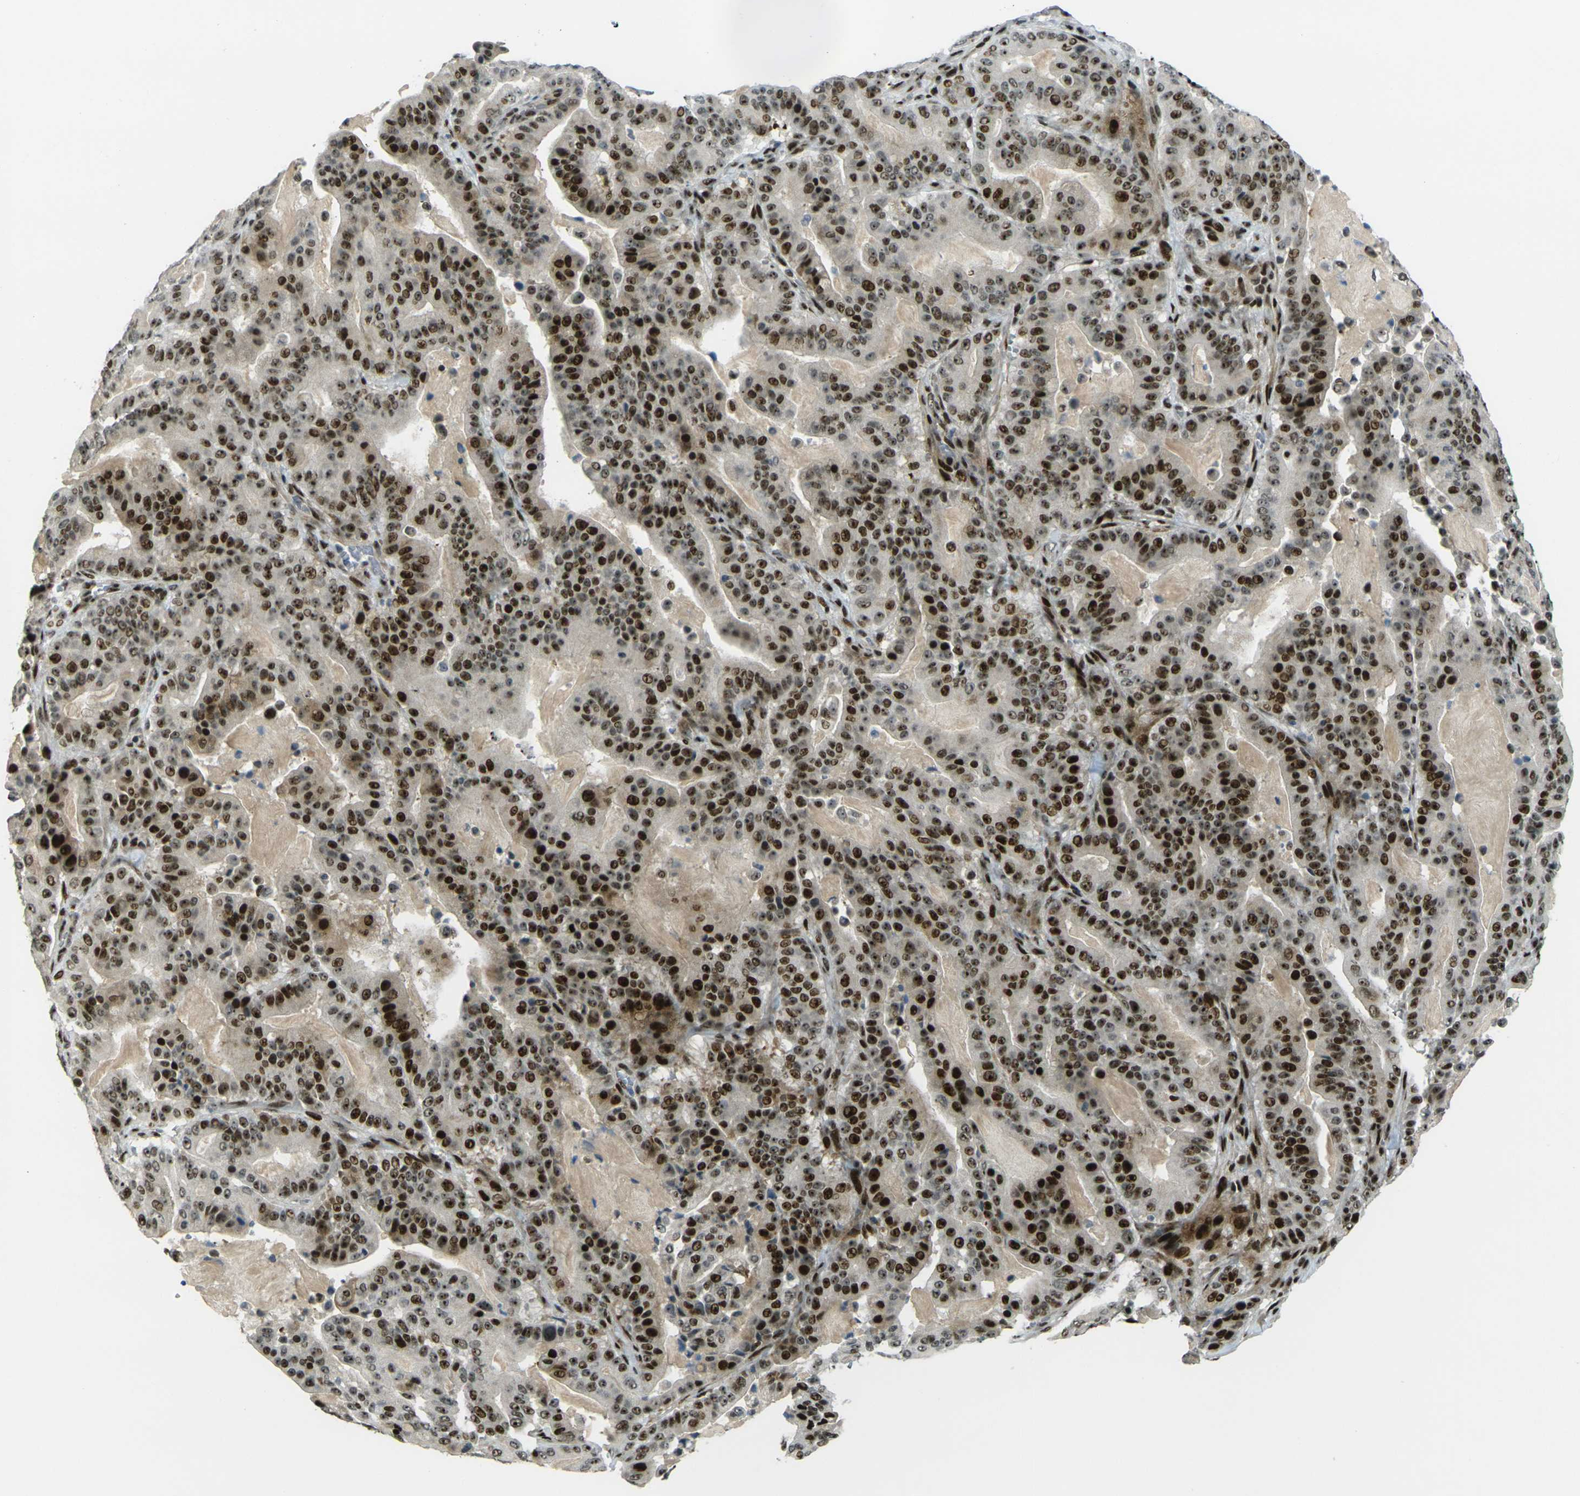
{"staining": {"intensity": "strong", "quantity": ">75%", "location": "nuclear"}, "tissue": "pancreatic cancer", "cell_type": "Tumor cells", "image_type": "cancer", "snomed": [{"axis": "morphology", "description": "Adenocarcinoma, NOS"}, {"axis": "topography", "description": "Pancreas"}], "caption": "Protein expression by immunohistochemistry (IHC) shows strong nuclear staining in about >75% of tumor cells in pancreatic cancer (adenocarcinoma). The staining is performed using DAB (3,3'-diaminobenzidine) brown chromogen to label protein expression. The nuclei are counter-stained blue using hematoxylin.", "gene": "UBE2C", "patient": {"sex": "male", "age": 63}}